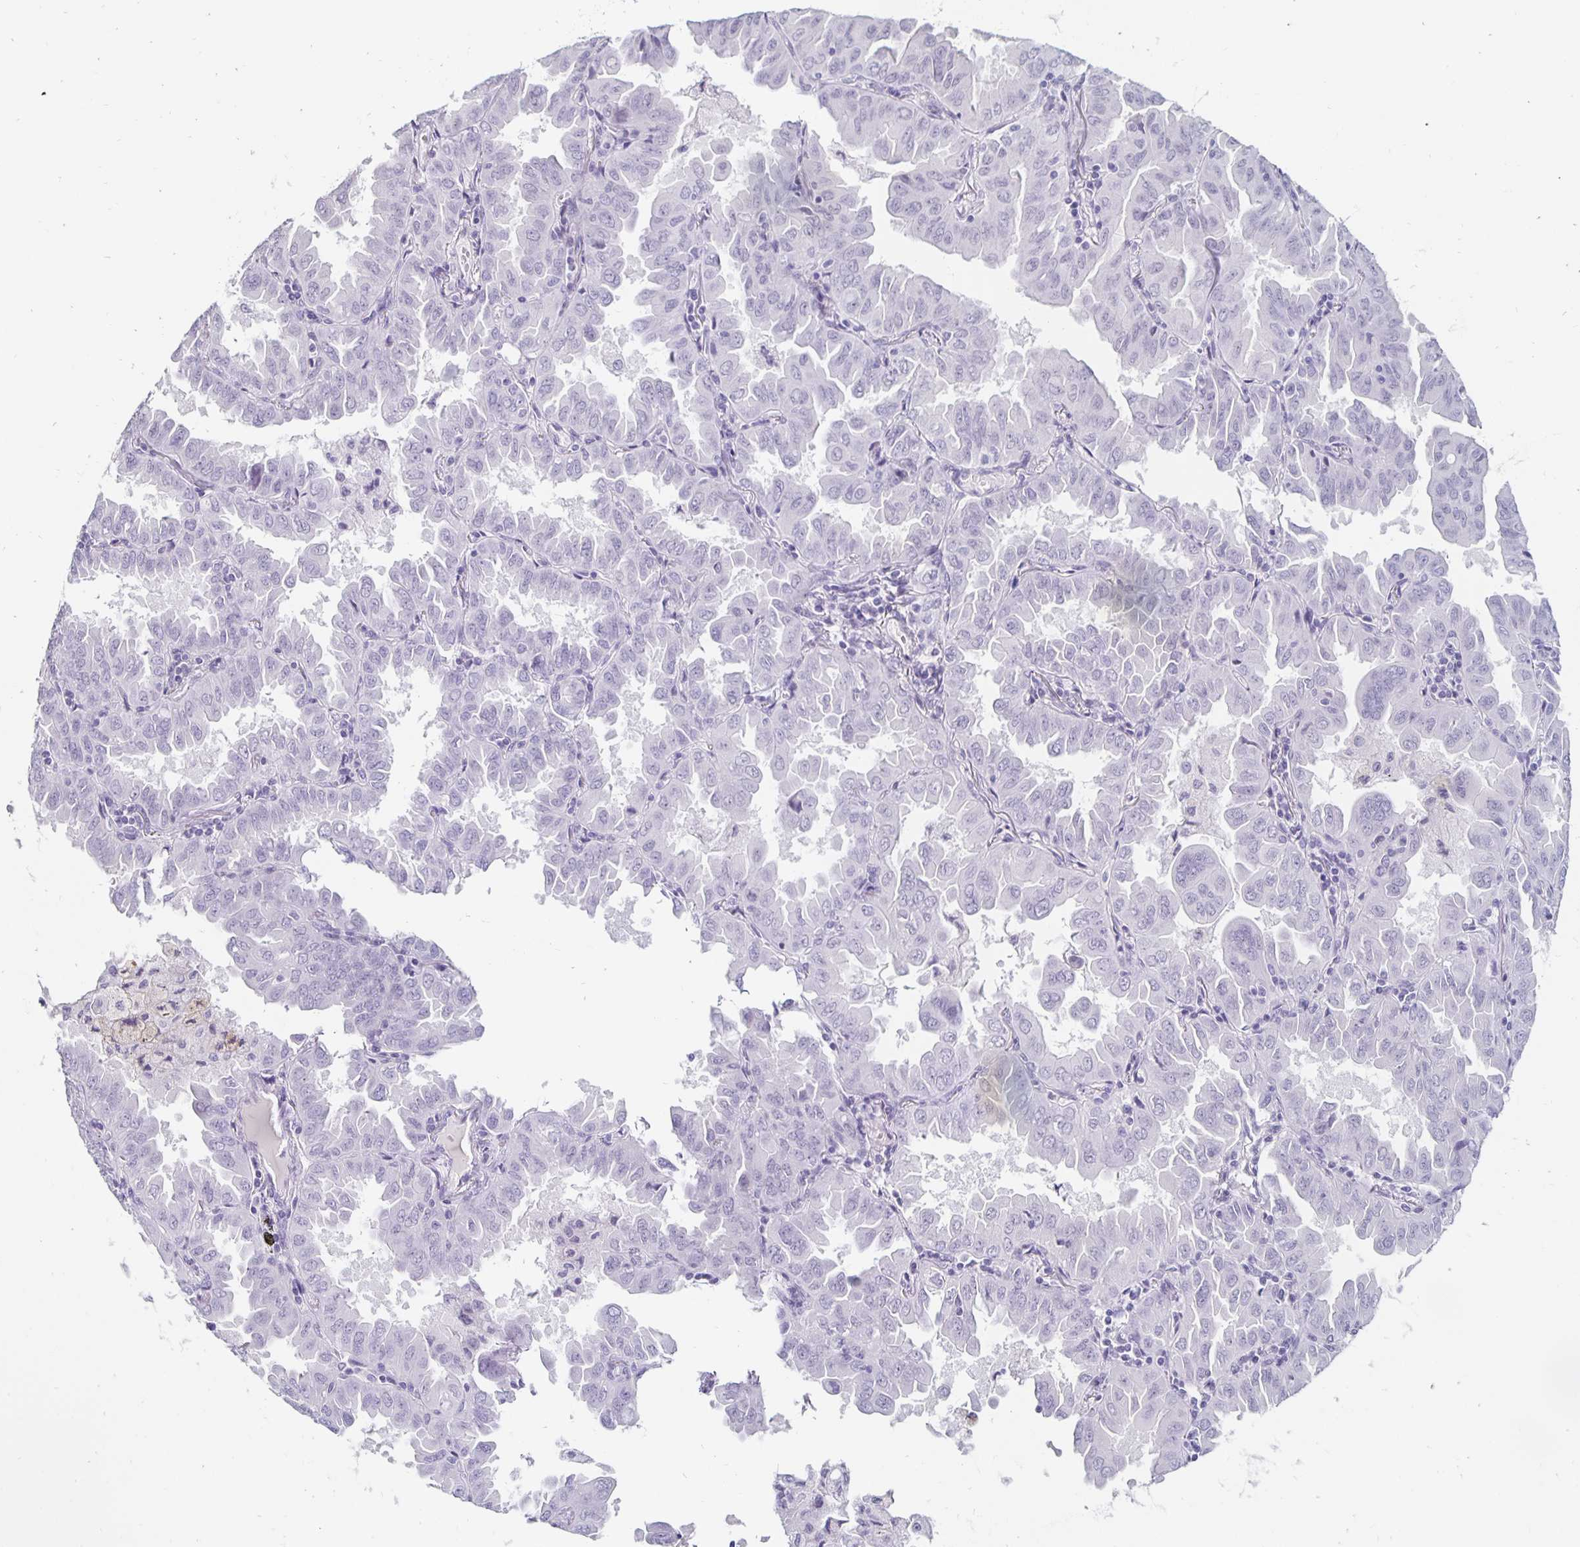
{"staining": {"intensity": "negative", "quantity": "none", "location": "none"}, "tissue": "lung cancer", "cell_type": "Tumor cells", "image_type": "cancer", "snomed": [{"axis": "morphology", "description": "Adenocarcinoma, NOS"}, {"axis": "topography", "description": "Lung"}], "caption": "High magnification brightfield microscopy of lung cancer stained with DAB (3,3'-diaminobenzidine) (brown) and counterstained with hematoxylin (blue): tumor cells show no significant staining.", "gene": "KCNQ2", "patient": {"sex": "male", "age": 64}}